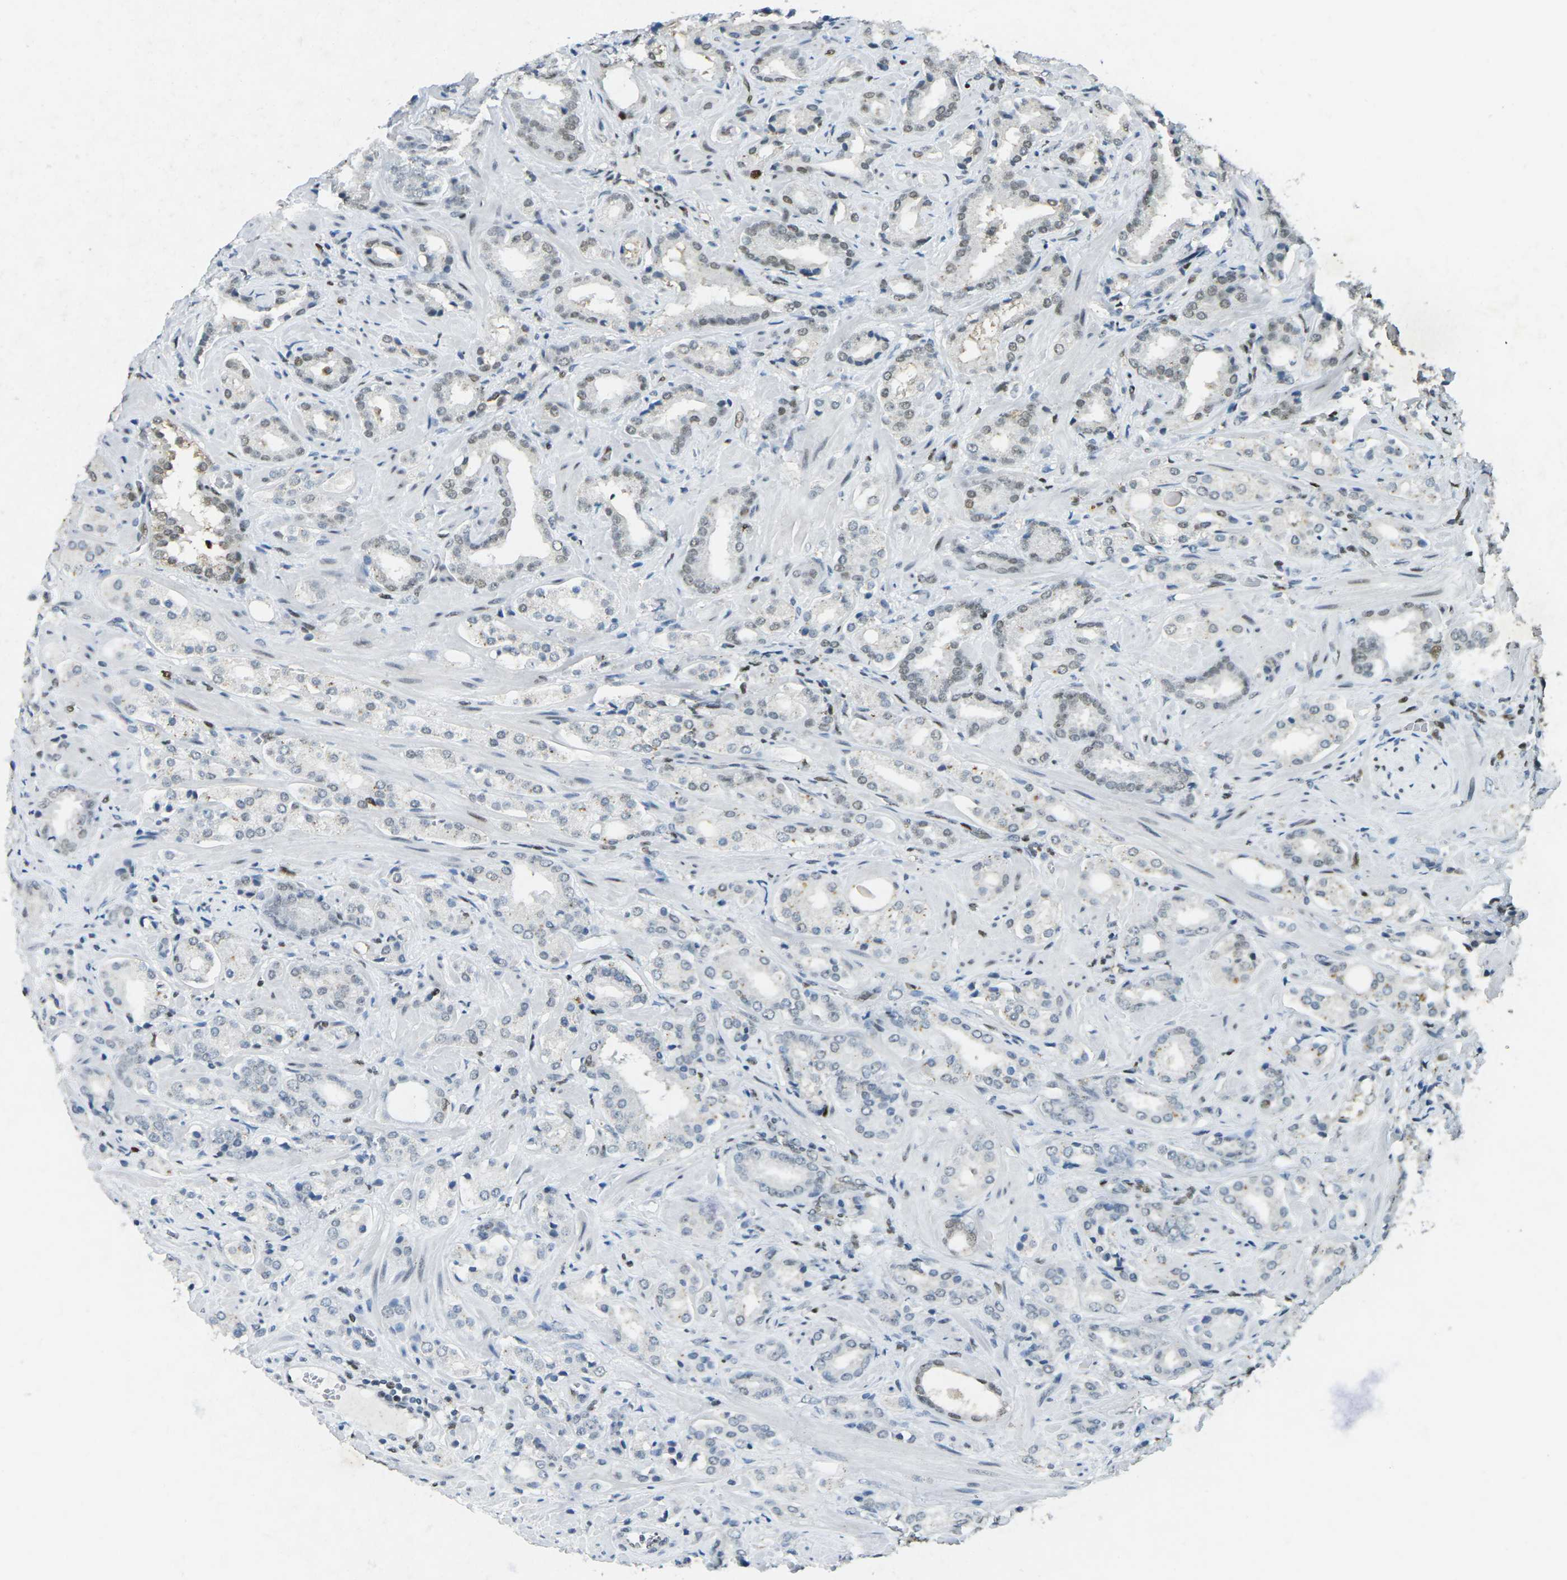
{"staining": {"intensity": "weak", "quantity": "25%-75%", "location": "nuclear"}, "tissue": "prostate cancer", "cell_type": "Tumor cells", "image_type": "cancer", "snomed": [{"axis": "morphology", "description": "Adenocarcinoma, High grade"}, {"axis": "topography", "description": "Prostate"}], "caption": "High-grade adenocarcinoma (prostate) tissue displays weak nuclear expression in approximately 25%-75% of tumor cells", "gene": "RB1", "patient": {"sex": "male", "age": 64}}